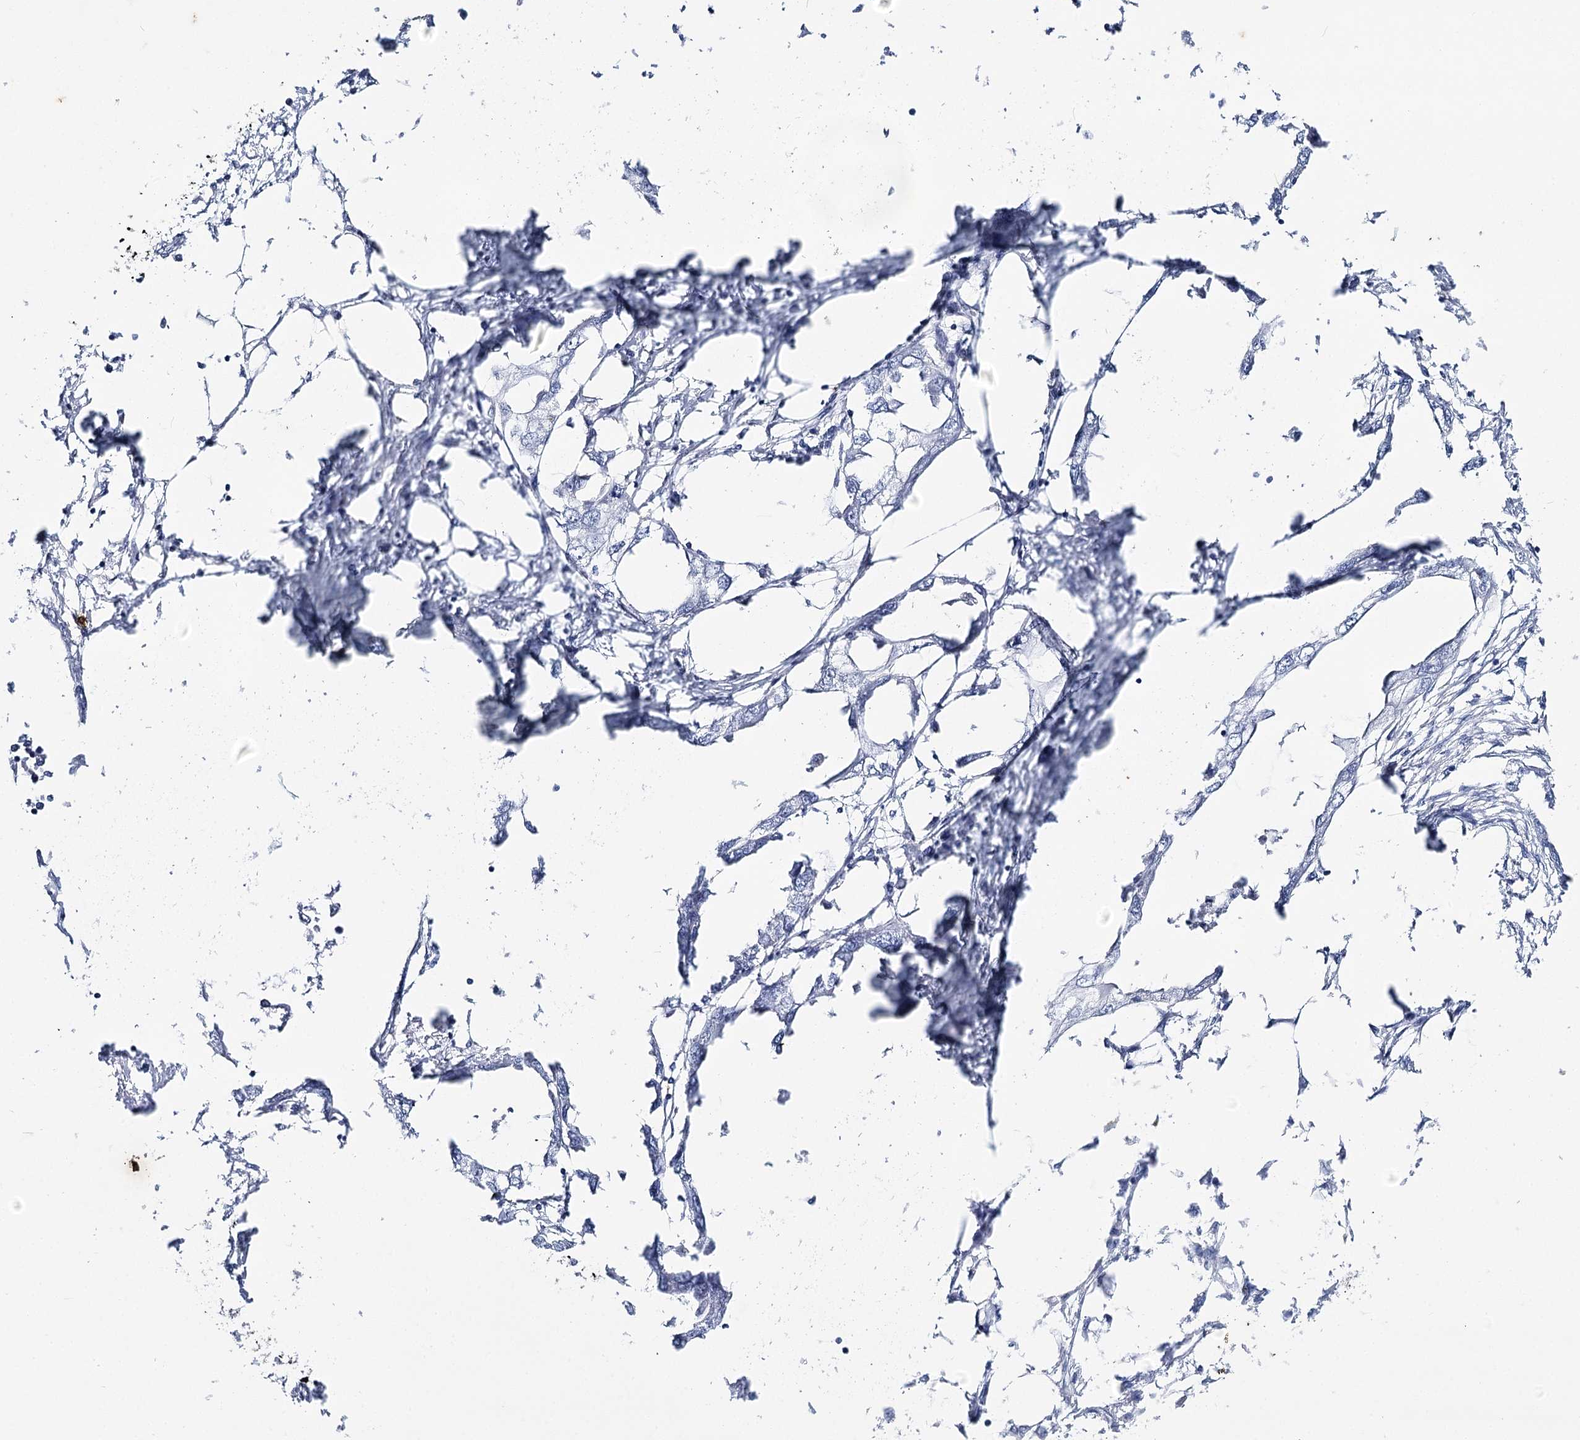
{"staining": {"intensity": "negative", "quantity": "none", "location": "none"}, "tissue": "endometrial cancer", "cell_type": "Tumor cells", "image_type": "cancer", "snomed": [{"axis": "morphology", "description": "Adenocarcinoma, NOS"}, {"axis": "morphology", "description": "Adenocarcinoma, metastatic, NOS"}, {"axis": "topography", "description": "Adipose tissue"}, {"axis": "topography", "description": "Endometrium"}], "caption": "A photomicrograph of human endometrial cancer is negative for staining in tumor cells. The staining is performed using DAB (3,3'-diaminobenzidine) brown chromogen with nuclei counter-stained in using hematoxylin.", "gene": "AGXT2", "patient": {"sex": "female", "age": 67}}